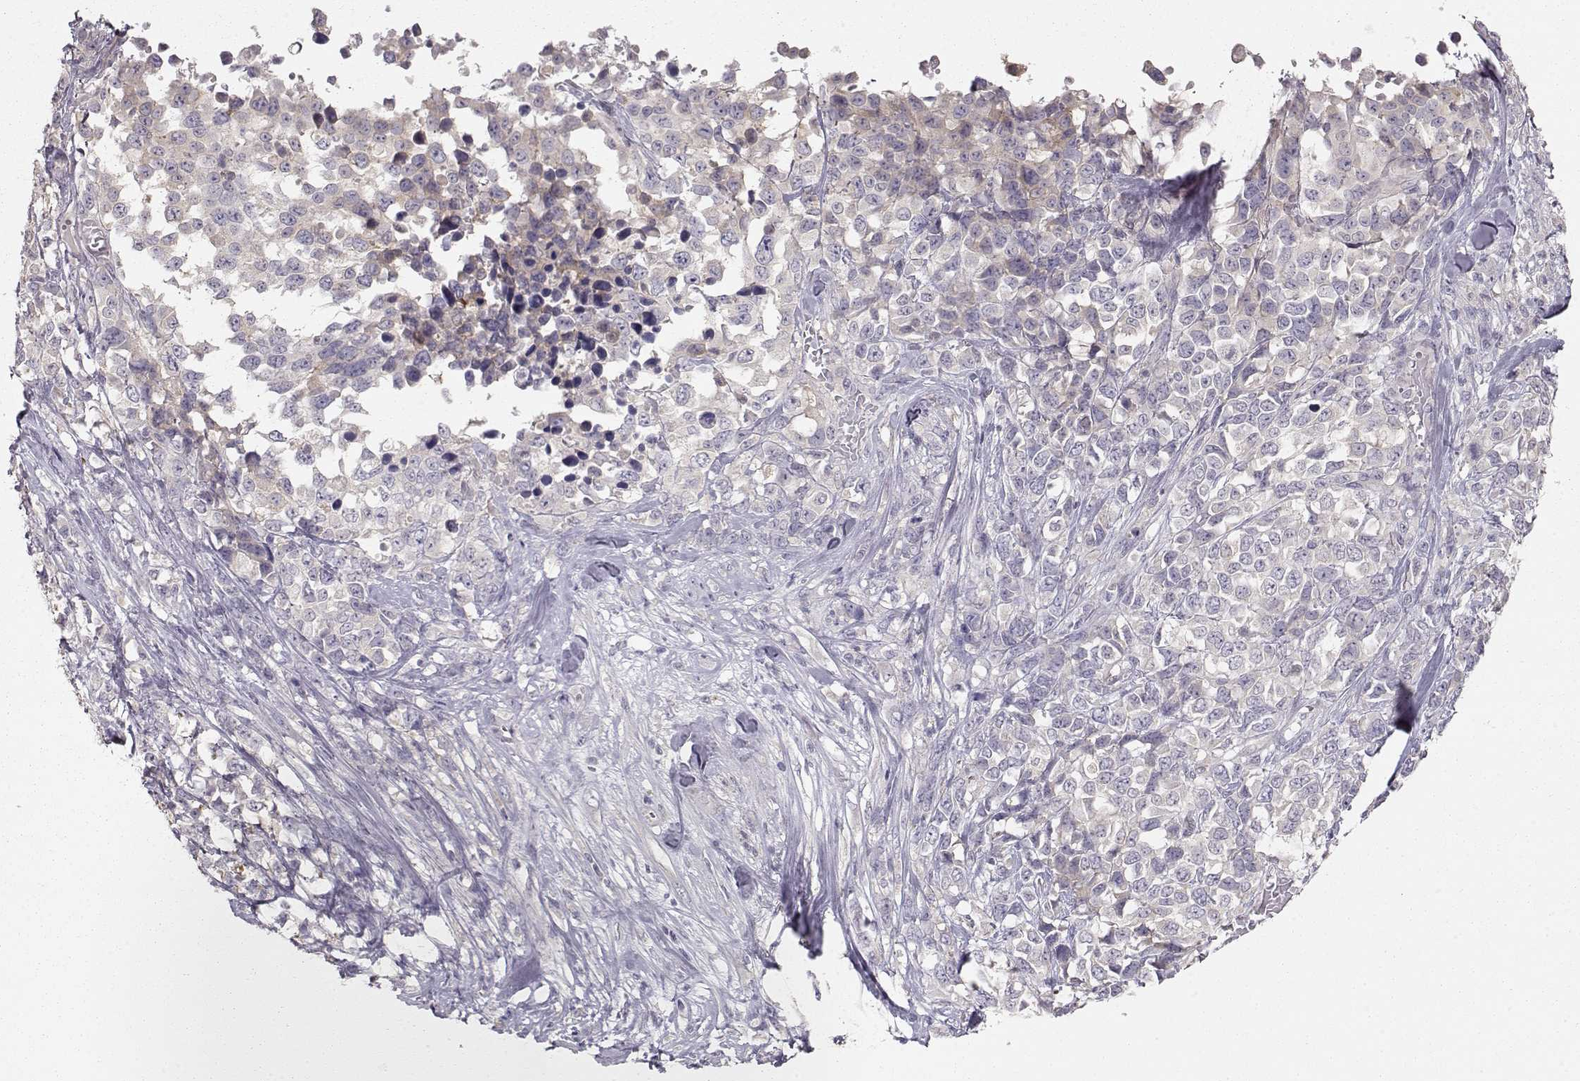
{"staining": {"intensity": "negative", "quantity": "none", "location": "none"}, "tissue": "melanoma", "cell_type": "Tumor cells", "image_type": "cancer", "snomed": [{"axis": "morphology", "description": "Malignant melanoma, Metastatic site"}, {"axis": "topography", "description": "Skin"}], "caption": "Histopathology image shows no protein expression in tumor cells of malignant melanoma (metastatic site) tissue.", "gene": "ARHGAP8", "patient": {"sex": "male", "age": 84}}